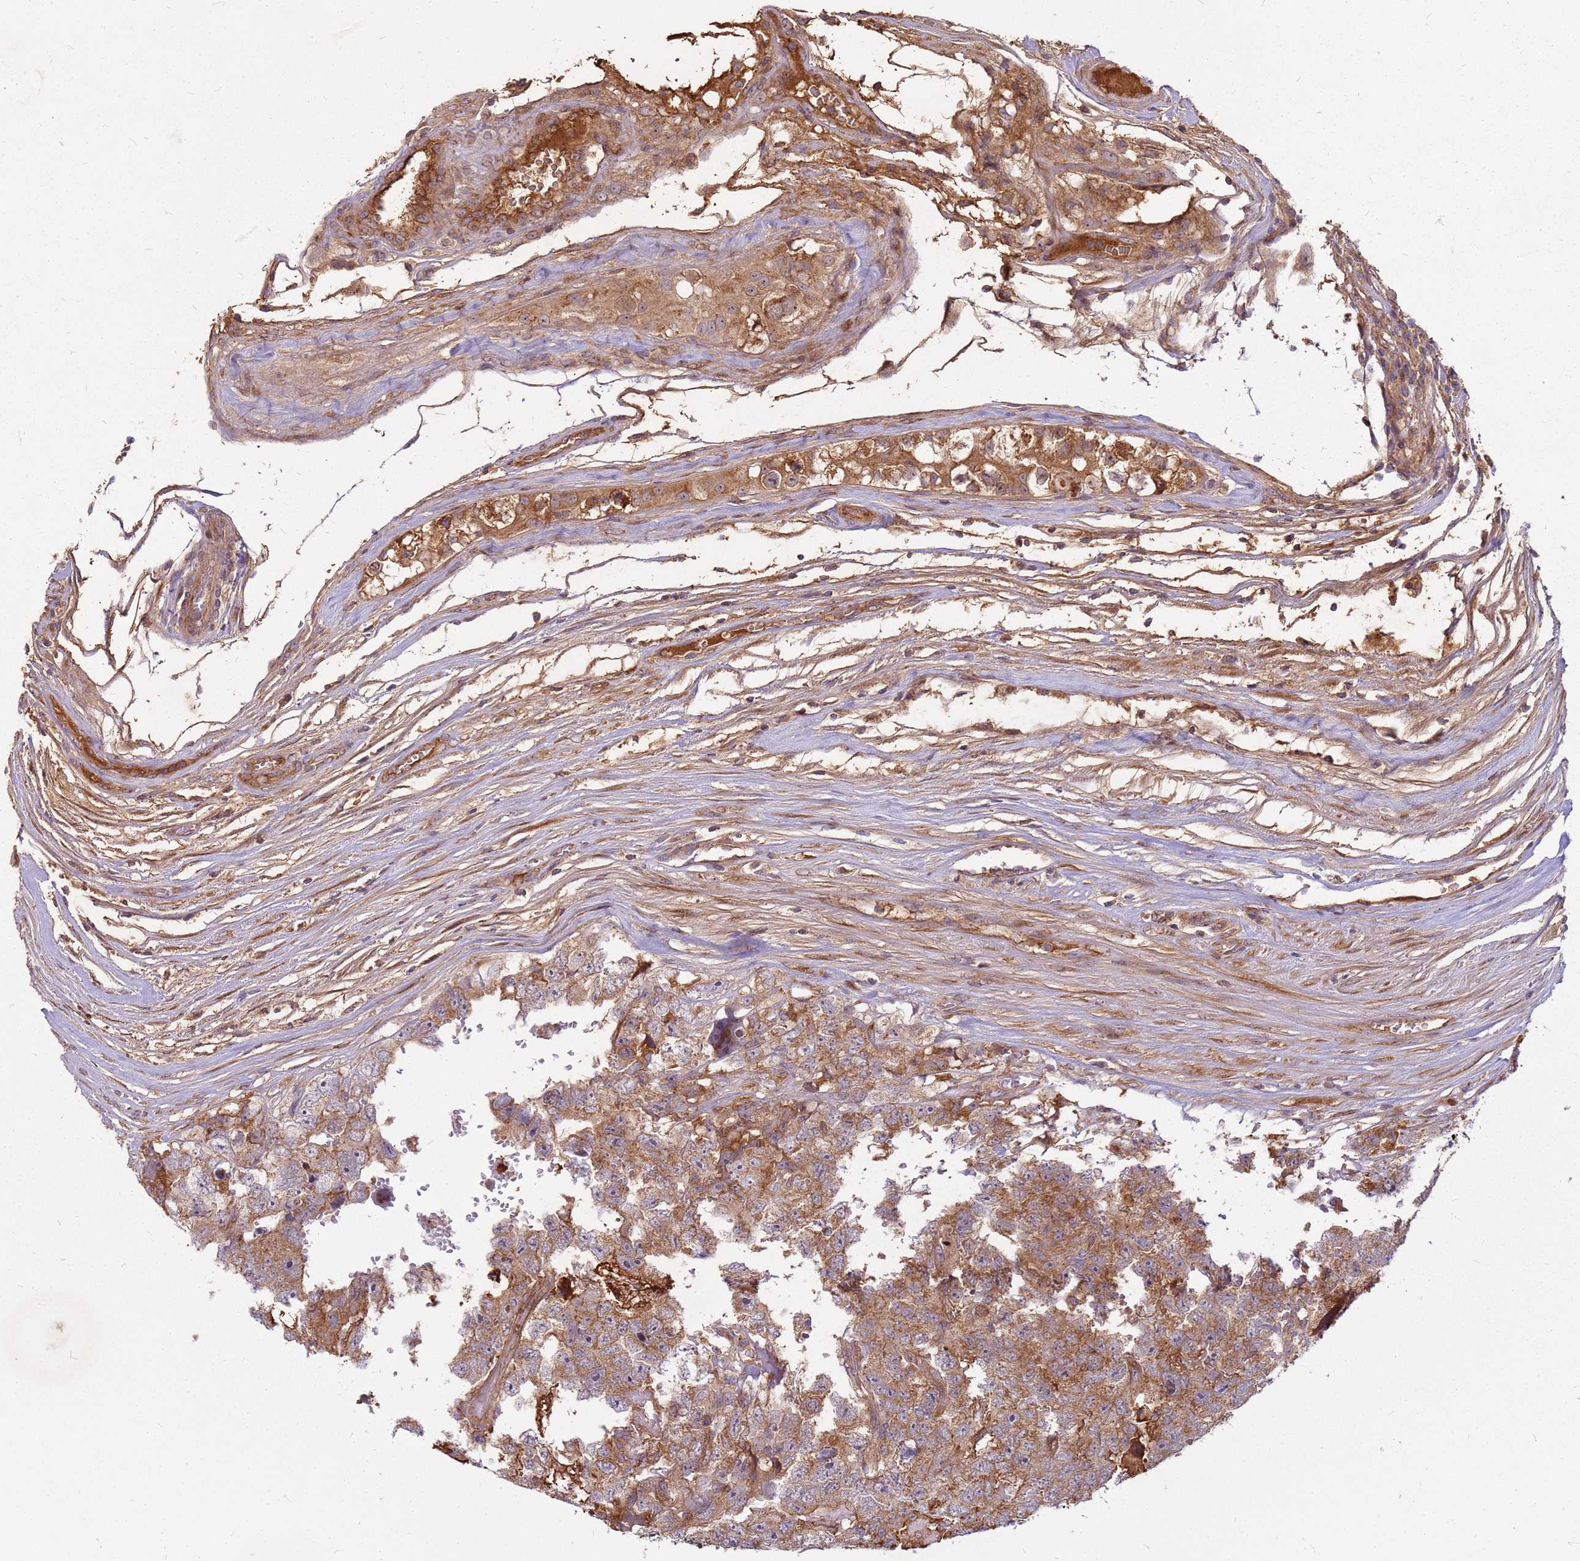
{"staining": {"intensity": "moderate", "quantity": ">75%", "location": "cytoplasmic/membranous"}, "tissue": "testis cancer", "cell_type": "Tumor cells", "image_type": "cancer", "snomed": [{"axis": "morphology", "description": "Carcinoma, Embryonal, NOS"}, {"axis": "topography", "description": "Testis"}], "caption": "Testis cancer stained with DAB (3,3'-diaminobenzidine) immunohistochemistry (IHC) demonstrates medium levels of moderate cytoplasmic/membranous staining in about >75% of tumor cells.", "gene": "CCDC159", "patient": {"sex": "male", "age": 45}}